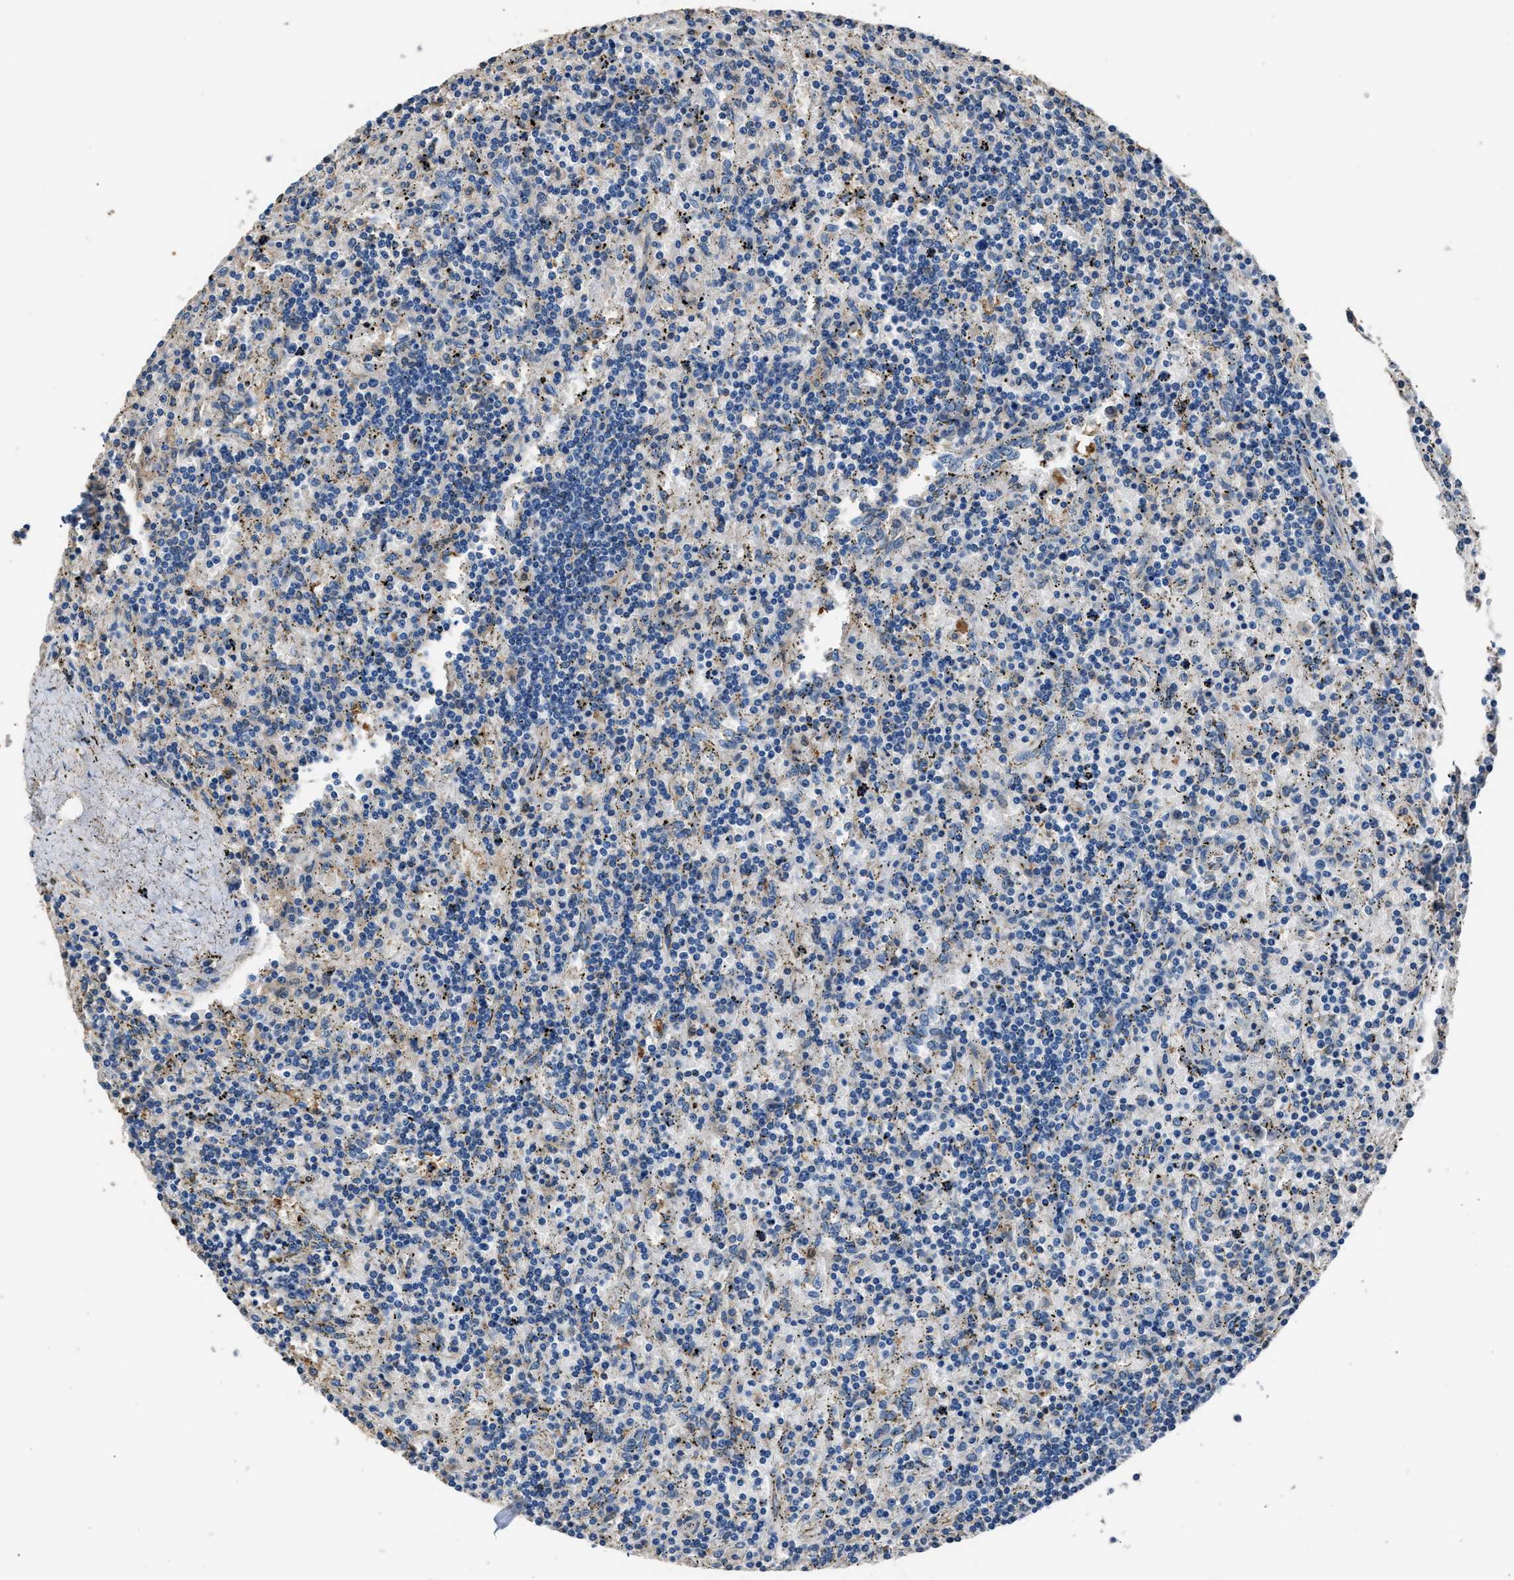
{"staining": {"intensity": "negative", "quantity": "none", "location": "none"}, "tissue": "lymphoma", "cell_type": "Tumor cells", "image_type": "cancer", "snomed": [{"axis": "morphology", "description": "Malignant lymphoma, non-Hodgkin's type, Low grade"}, {"axis": "topography", "description": "Spleen"}], "caption": "Photomicrograph shows no protein expression in tumor cells of lymphoma tissue.", "gene": "GSTP1", "patient": {"sex": "male", "age": 76}}